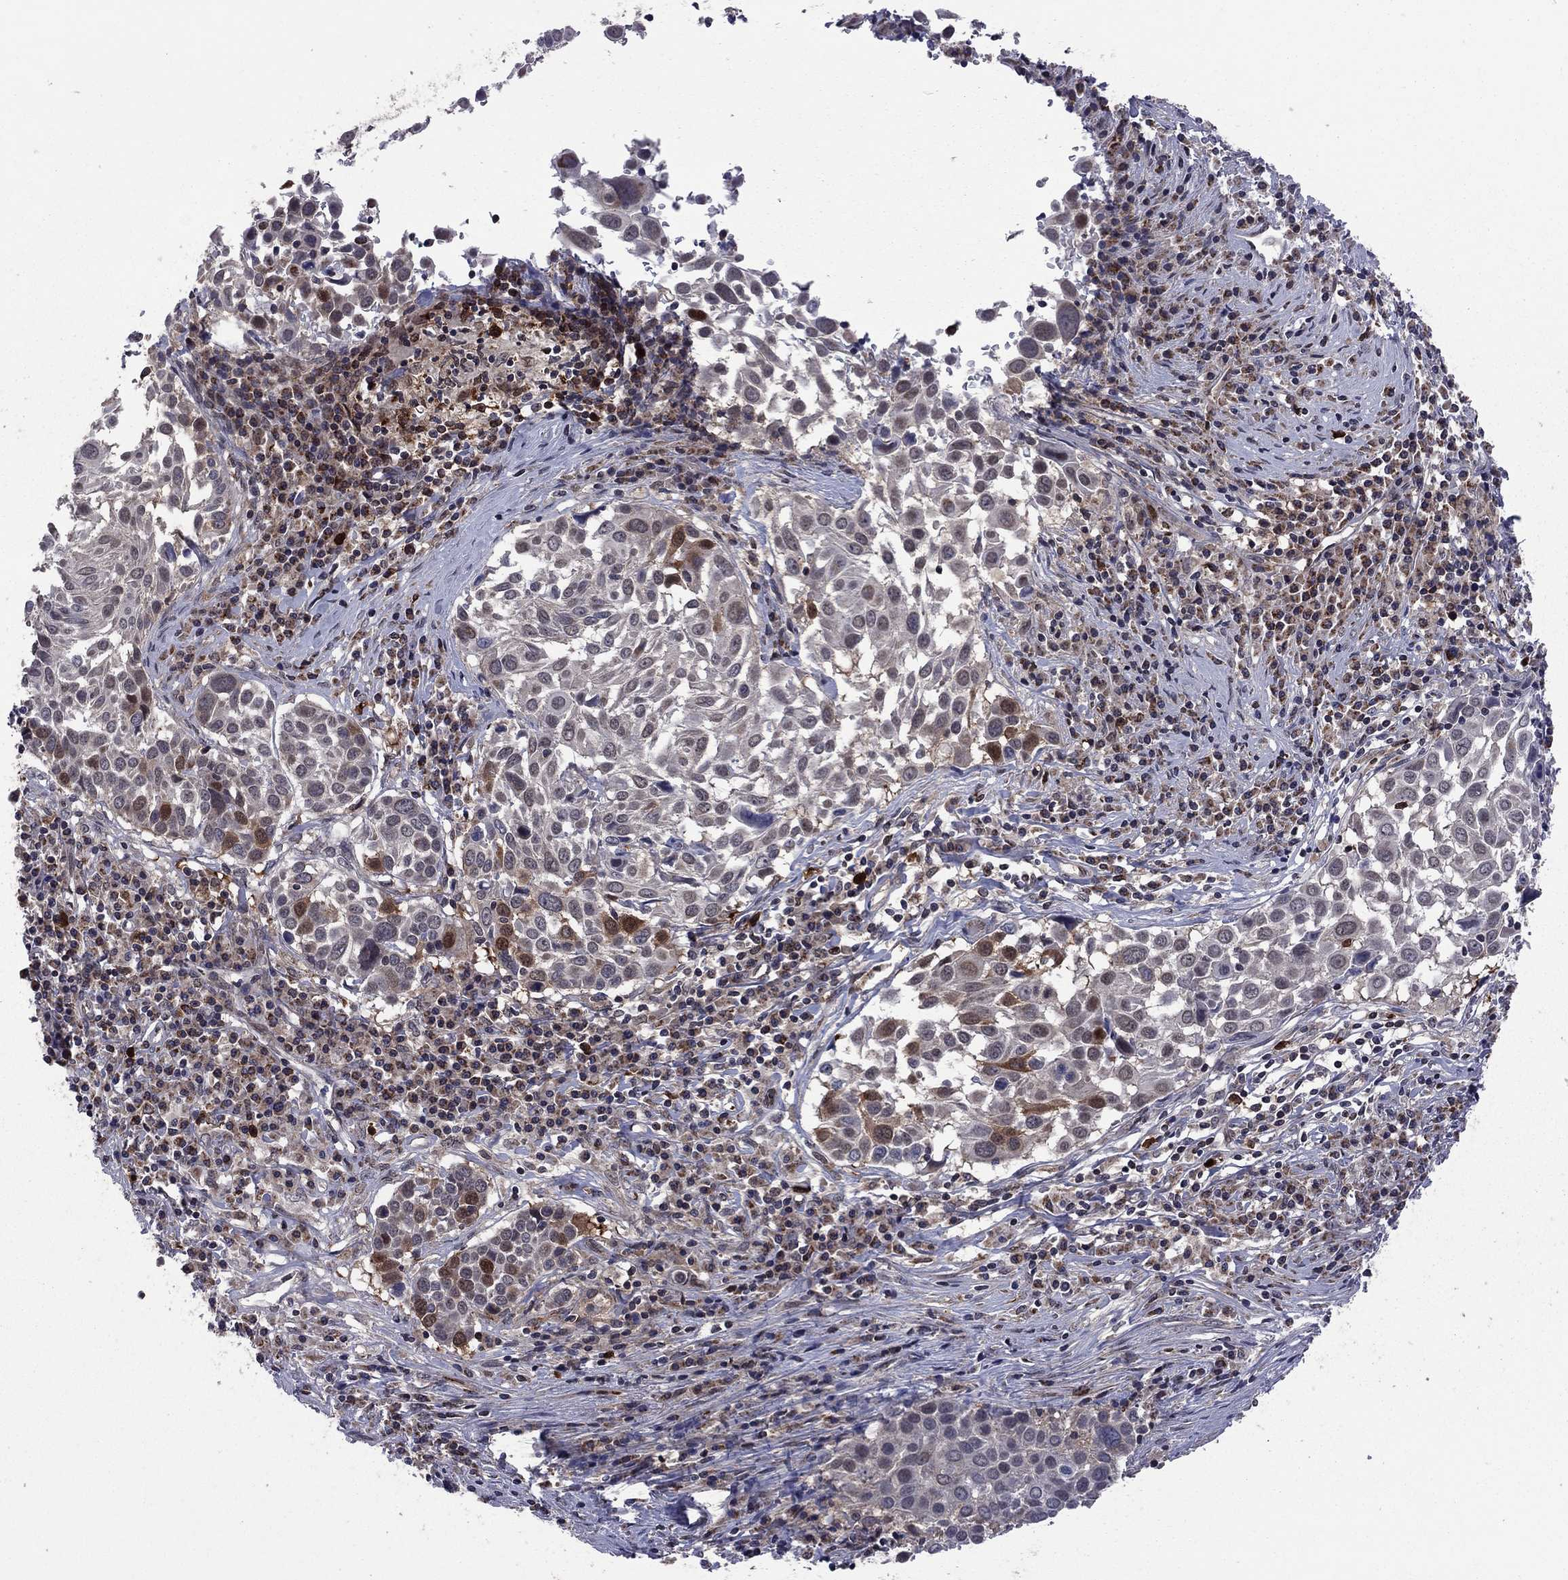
{"staining": {"intensity": "strong", "quantity": "<25%", "location": "cytoplasmic/membranous"}, "tissue": "lung cancer", "cell_type": "Tumor cells", "image_type": "cancer", "snomed": [{"axis": "morphology", "description": "Squamous cell carcinoma, NOS"}, {"axis": "topography", "description": "Lung"}], "caption": "Protein staining reveals strong cytoplasmic/membranous staining in about <25% of tumor cells in lung squamous cell carcinoma.", "gene": "GPAA1", "patient": {"sex": "male", "age": 57}}